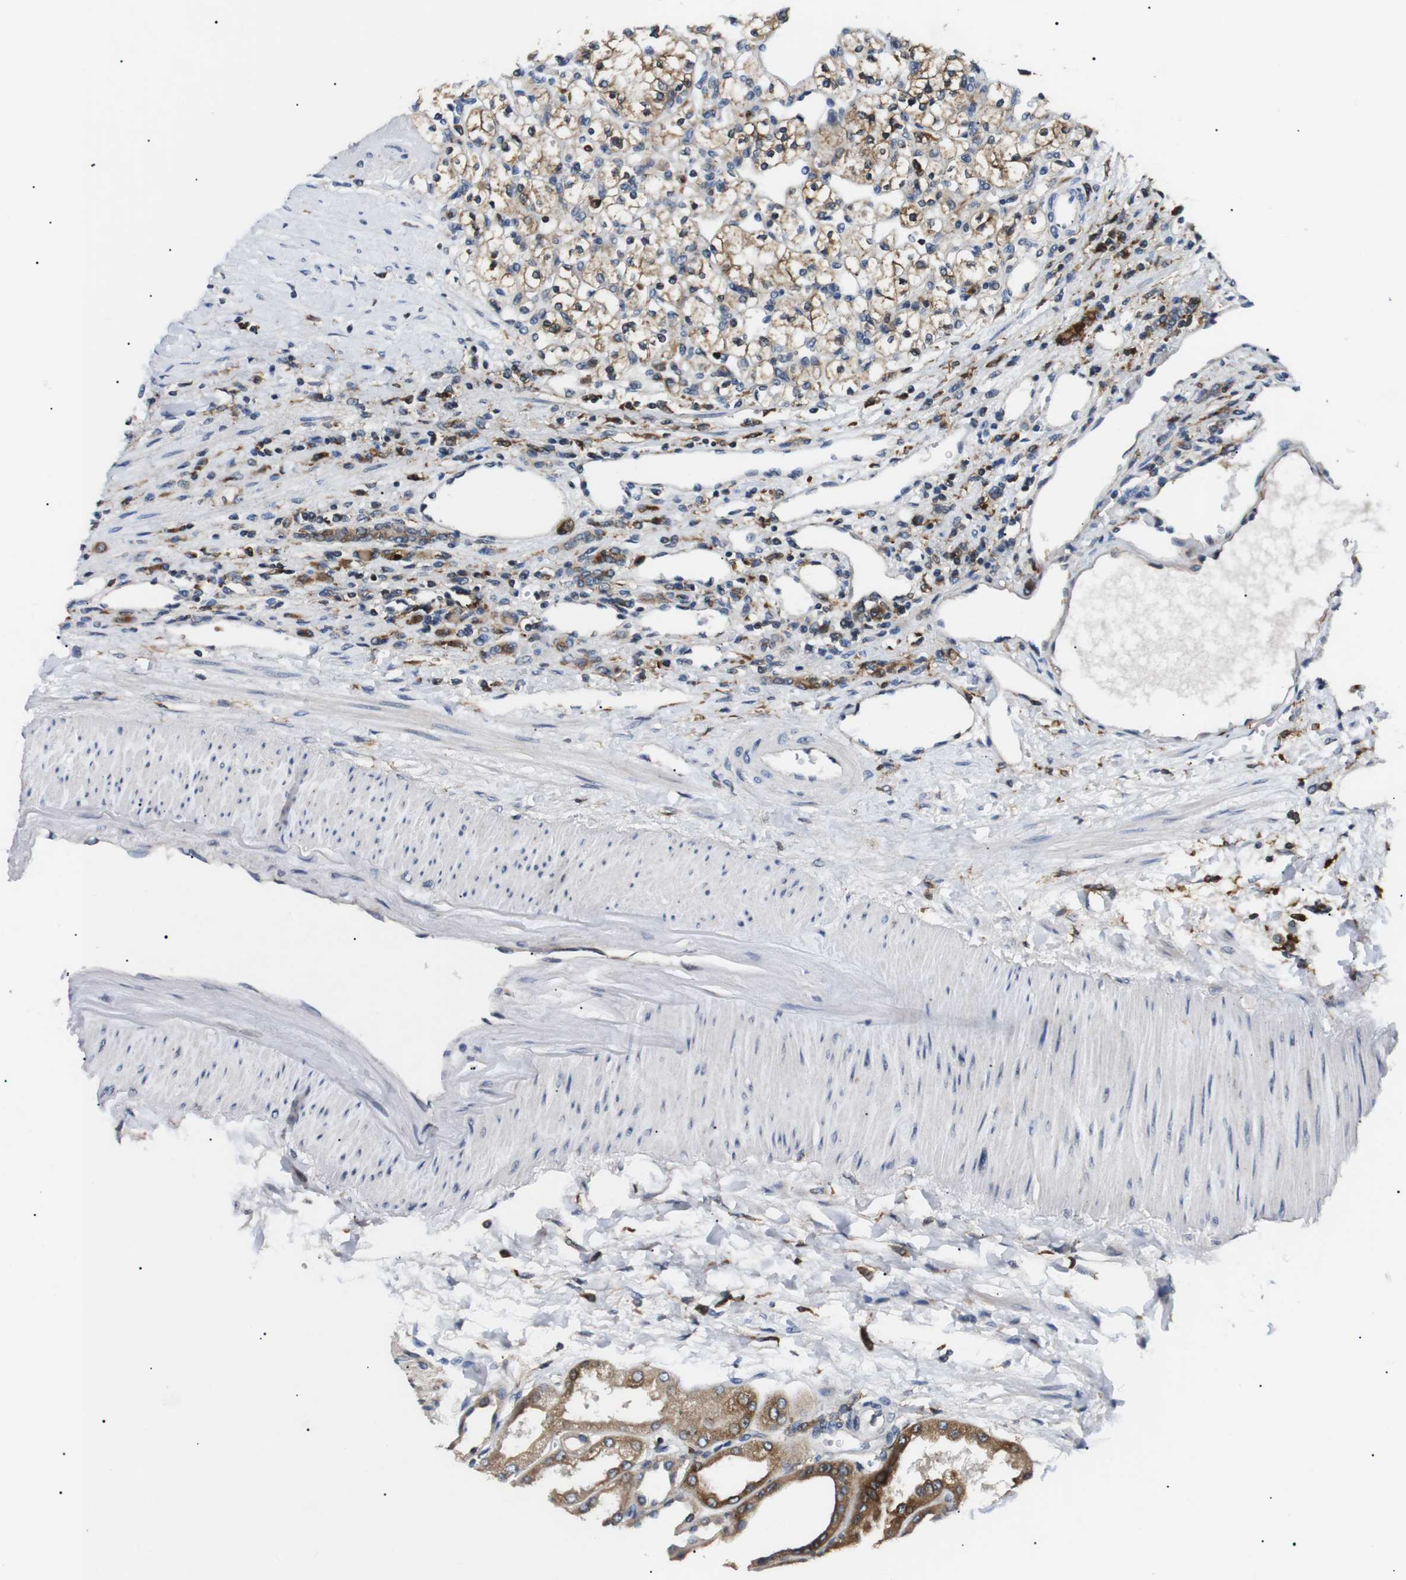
{"staining": {"intensity": "weak", "quantity": ">75%", "location": "cytoplasmic/membranous"}, "tissue": "renal cancer", "cell_type": "Tumor cells", "image_type": "cancer", "snomed": [{"axis": "morphology", "description": "Normal tissue, NOS"}, {"axis": "morphology", "description": "Adenocarcinoma, NOS"}, {"axis": "topography", "description": "Kidney"}], "caption": "Weak cytoplasmic/membranous positivity is appreciated in approximately >75% of tumor cells in renal cancer.", "gene": "RAB9A", "patient": {"sex": "female", "age": 55}}